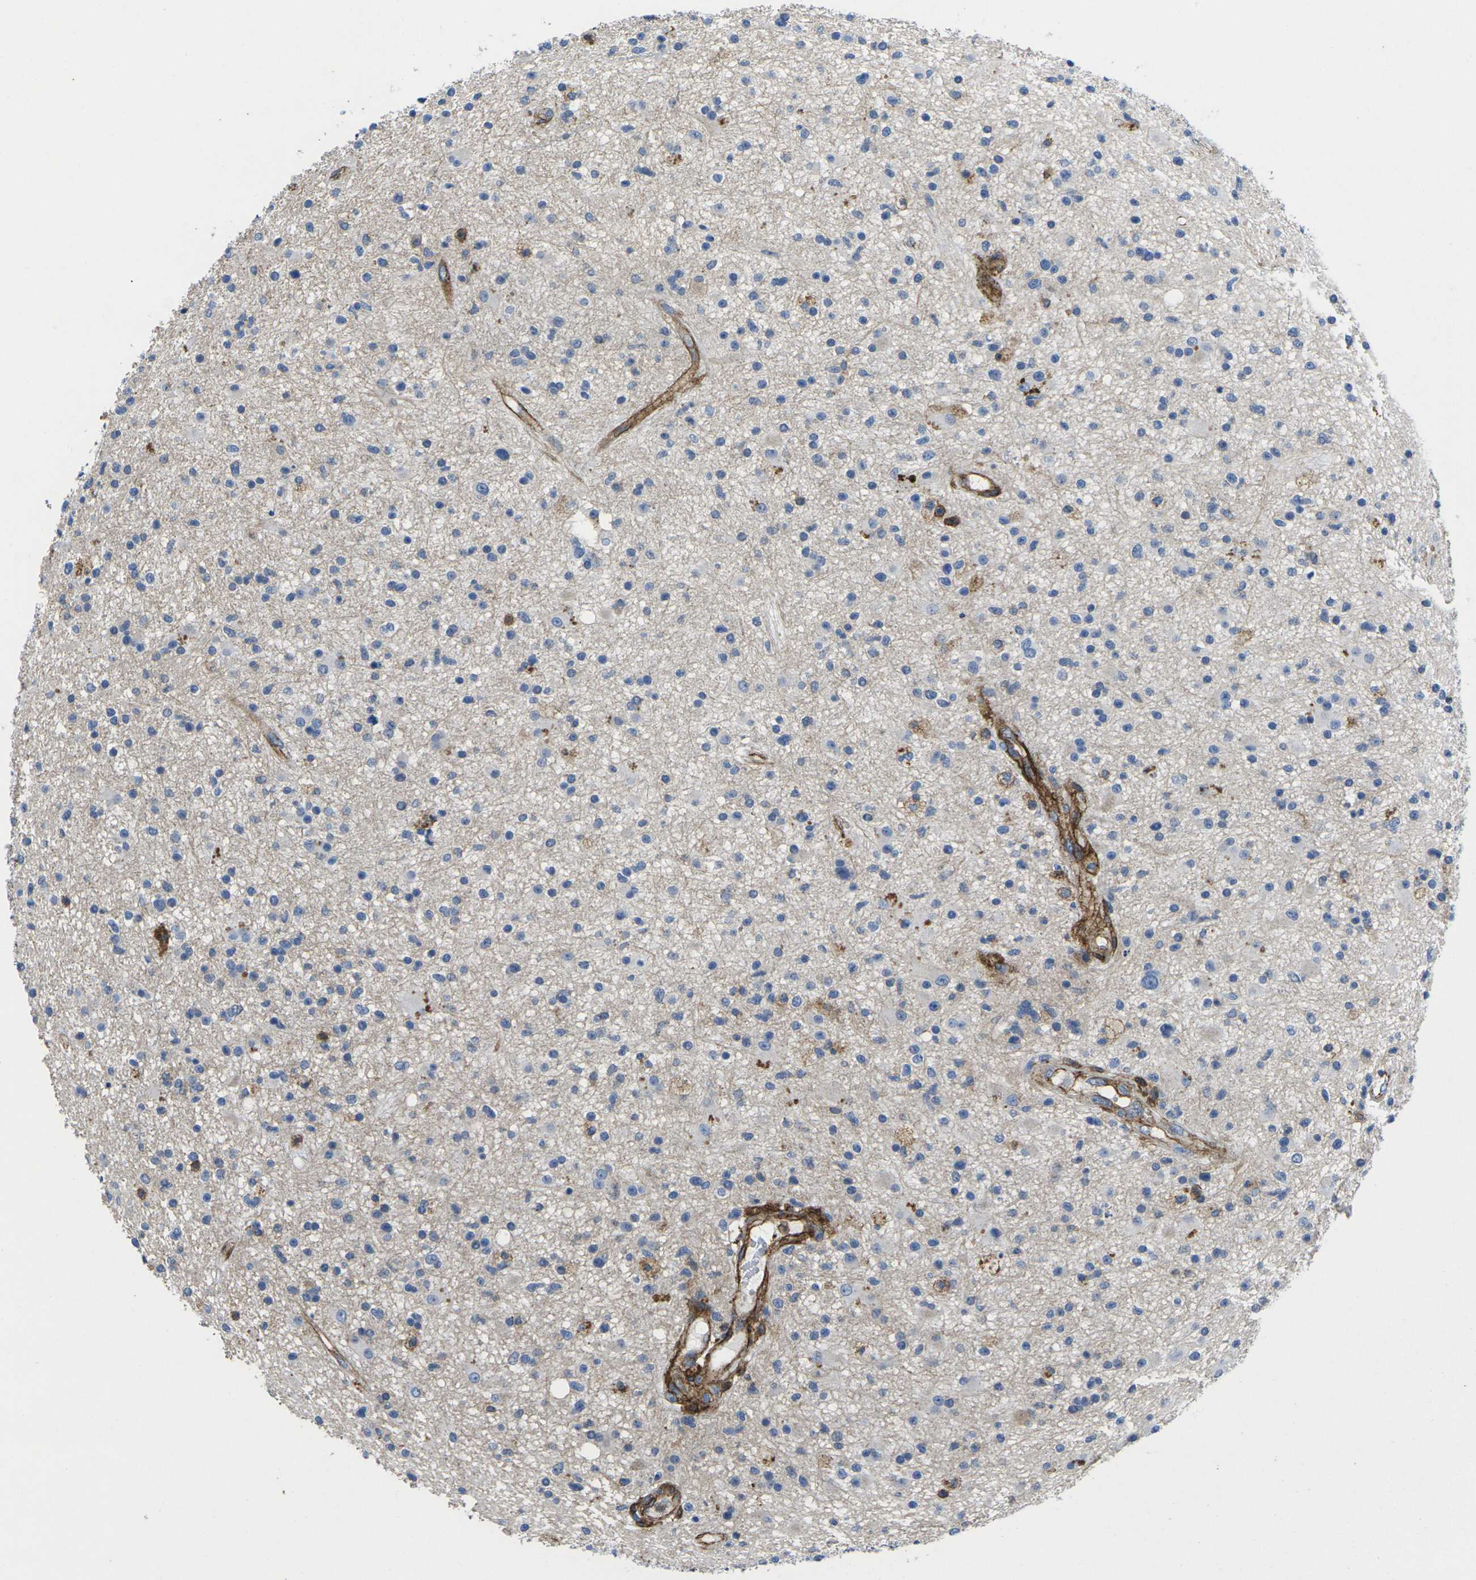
{"staining": {"intensity": "moderate", "quantity": "<25%", "location": "cytoplasmic/membranous"}, "tissue": "glioma", "cell_type": "Tumor cells", "image_type": "cancer", "snomed": [{"axis": "morphology", "description": "Glioma, malignant, High grade"}, {"axis": "topography", "description": "Brain"}], "caption": "Glioma stained with DAB (3,3'-diaminobenzidine) immunohistochemistry exhibits low levels of moderate cytoplasmic/membranous expression in about <25% of tumor cells.", "gene": "IQGAP1", "patient": {"sex": "male", "age": 33}}